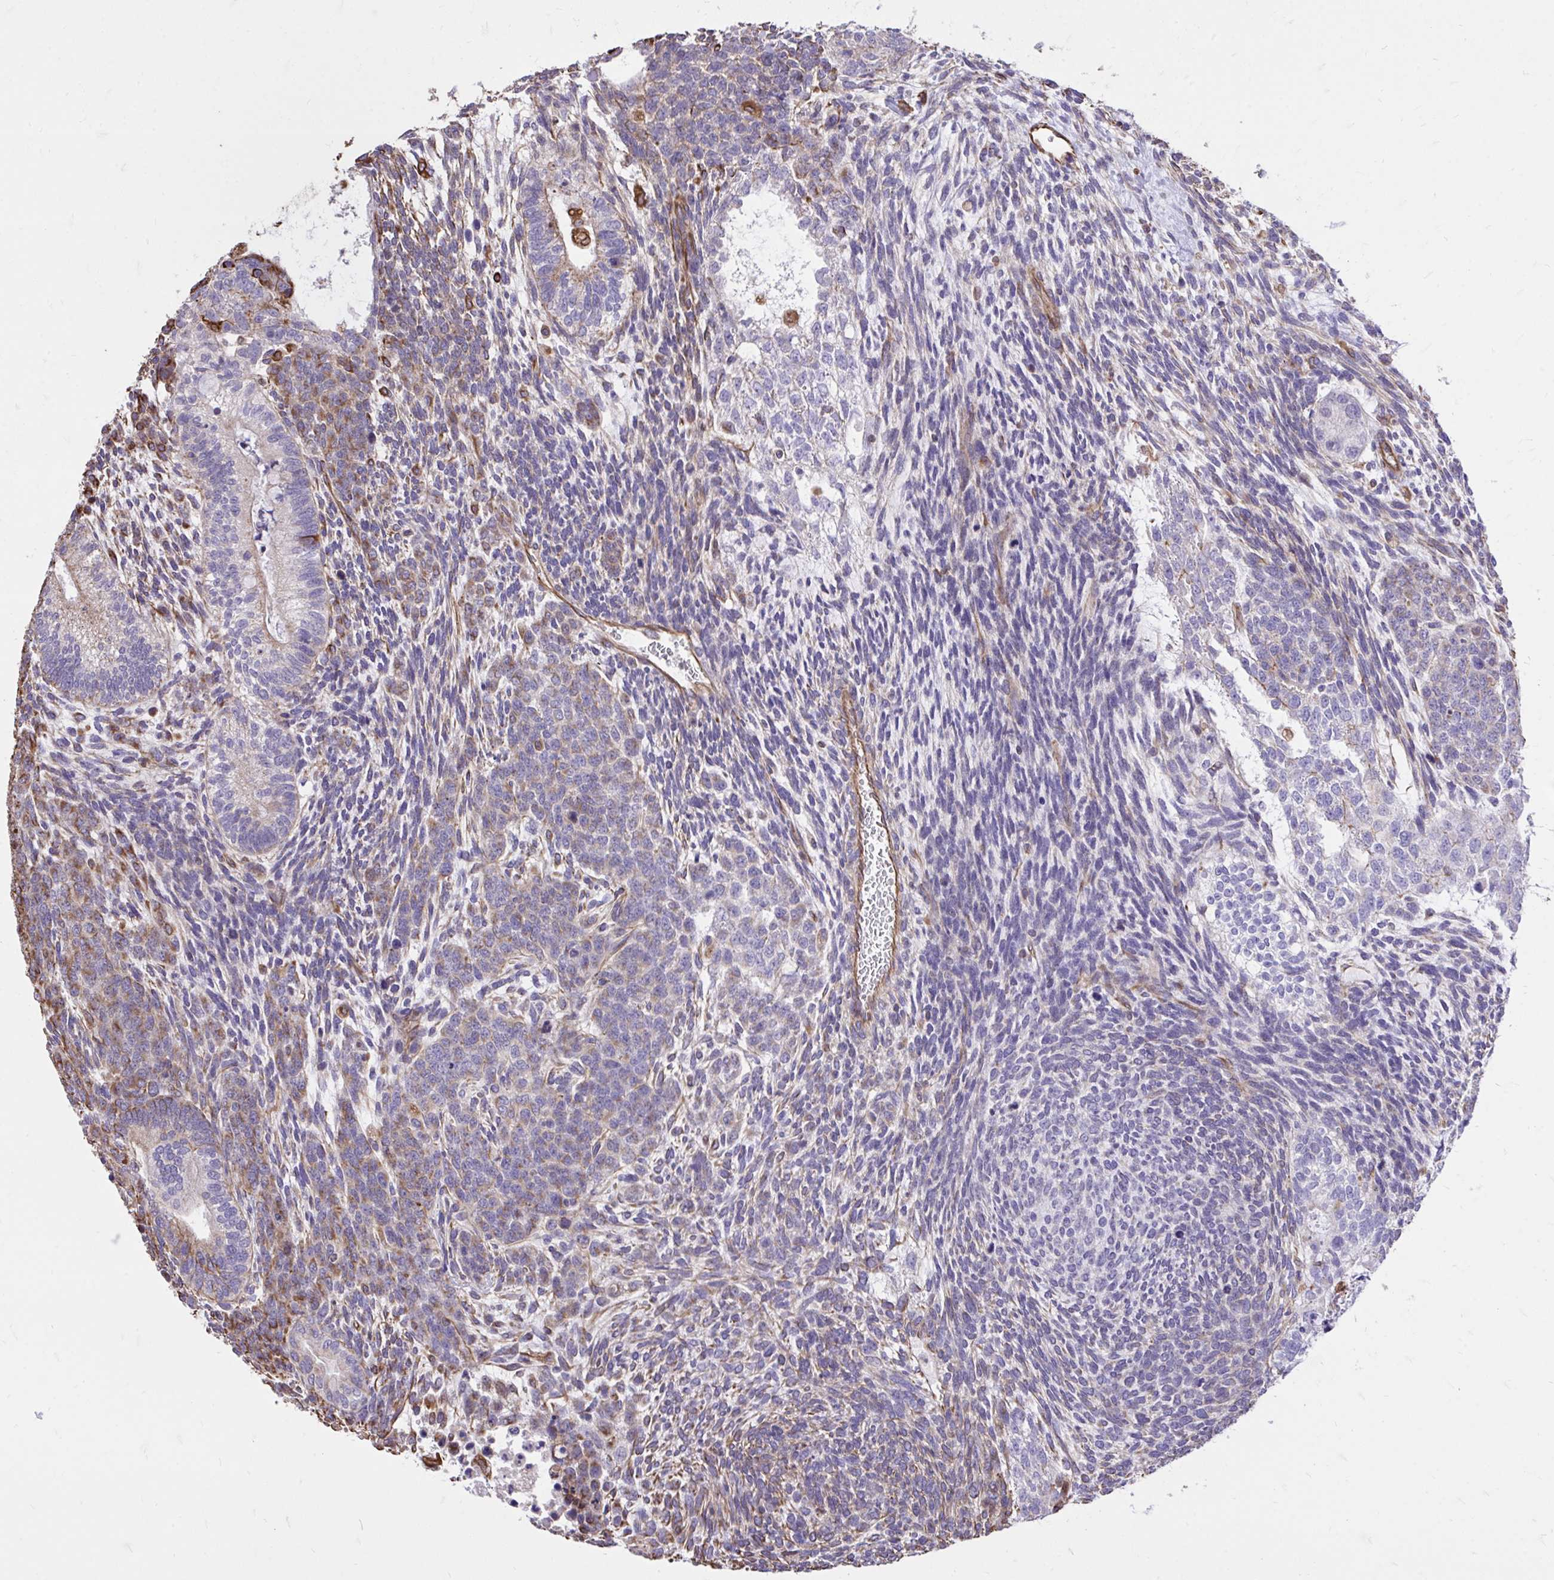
{"staining": {"intensity": "moderate", "quantity": "<25%", "location": "cytoplasmic/membranous"}, "tissue": "testis cancer", "cell_type": "Tumor cells", "image_type": "cancer", "snomed": [{"axis": "morphology", "description": "Carcinoma, Embryonal, NOS"}, {"axis": "topography", "description": "Testis"}], "caption": "This is a micrograph of immunohistochemistry staining of testis cancer (embryonal carcinoma), which shows moderate expression in the cytoplasmic/membranous of tumor cells.", "gene": "RNF103", "patient": {"sex": "male", "age": 23}}